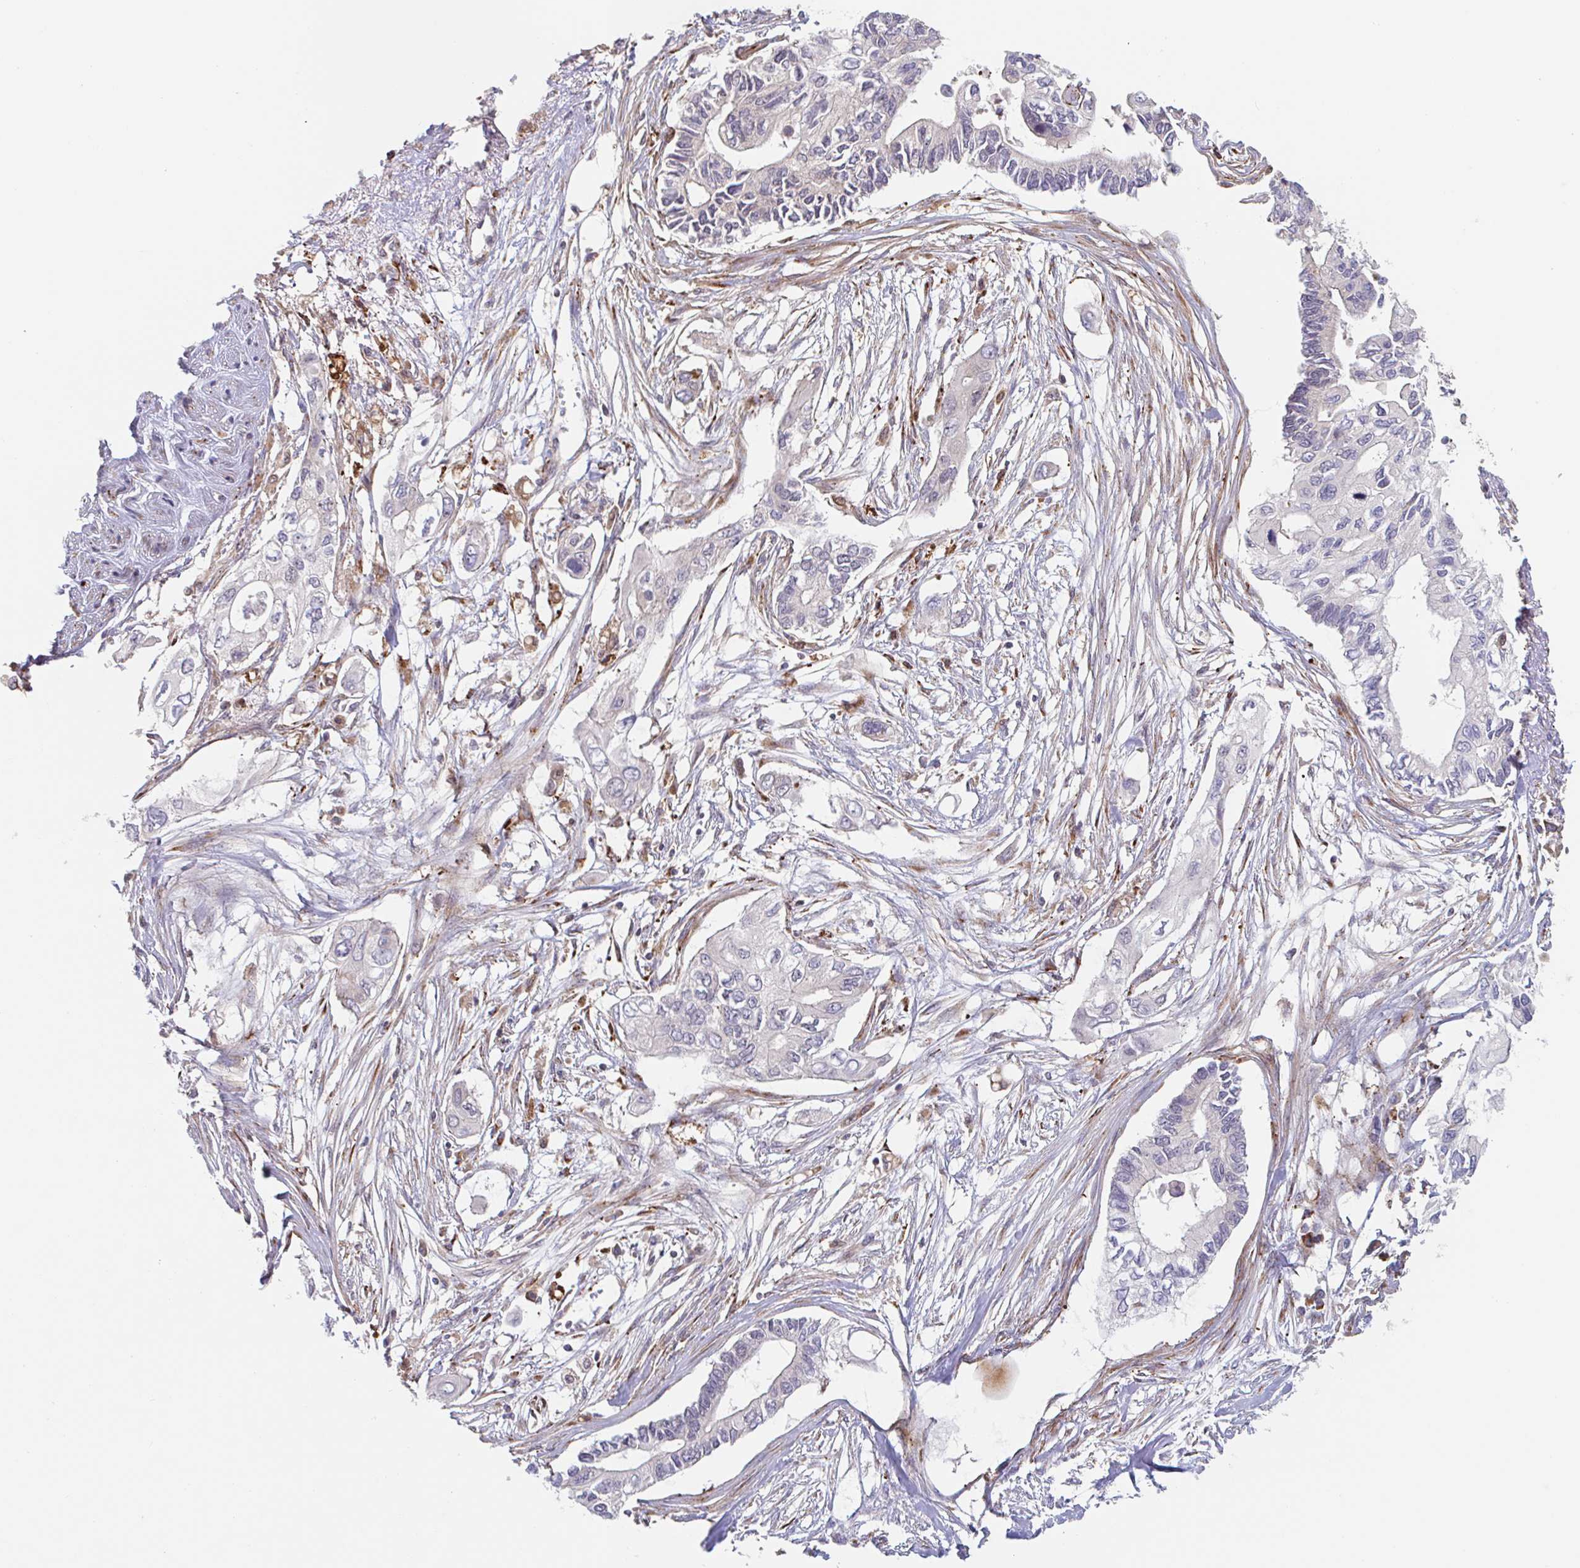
{"staining": {"intensity": "negative", "quantity": "none", "location": "none"}, "tissue": "pancreatic cancer", "cell_type": "Tumor cells", "image_type": "cancer", "snomed": [{"axis": "morphology", "description": "Adenocarcinoma, NOS"}, {"axis": "topography", "description": "Pancreas"}], "caption": "Immunohistochemistry (IHC) histopathology image of pancreatic cancer stained for a protein (brown), which shows no positivity in tumor cells.", "gene": "NUB1", "patient": {"sex": "female", "age": 63}}